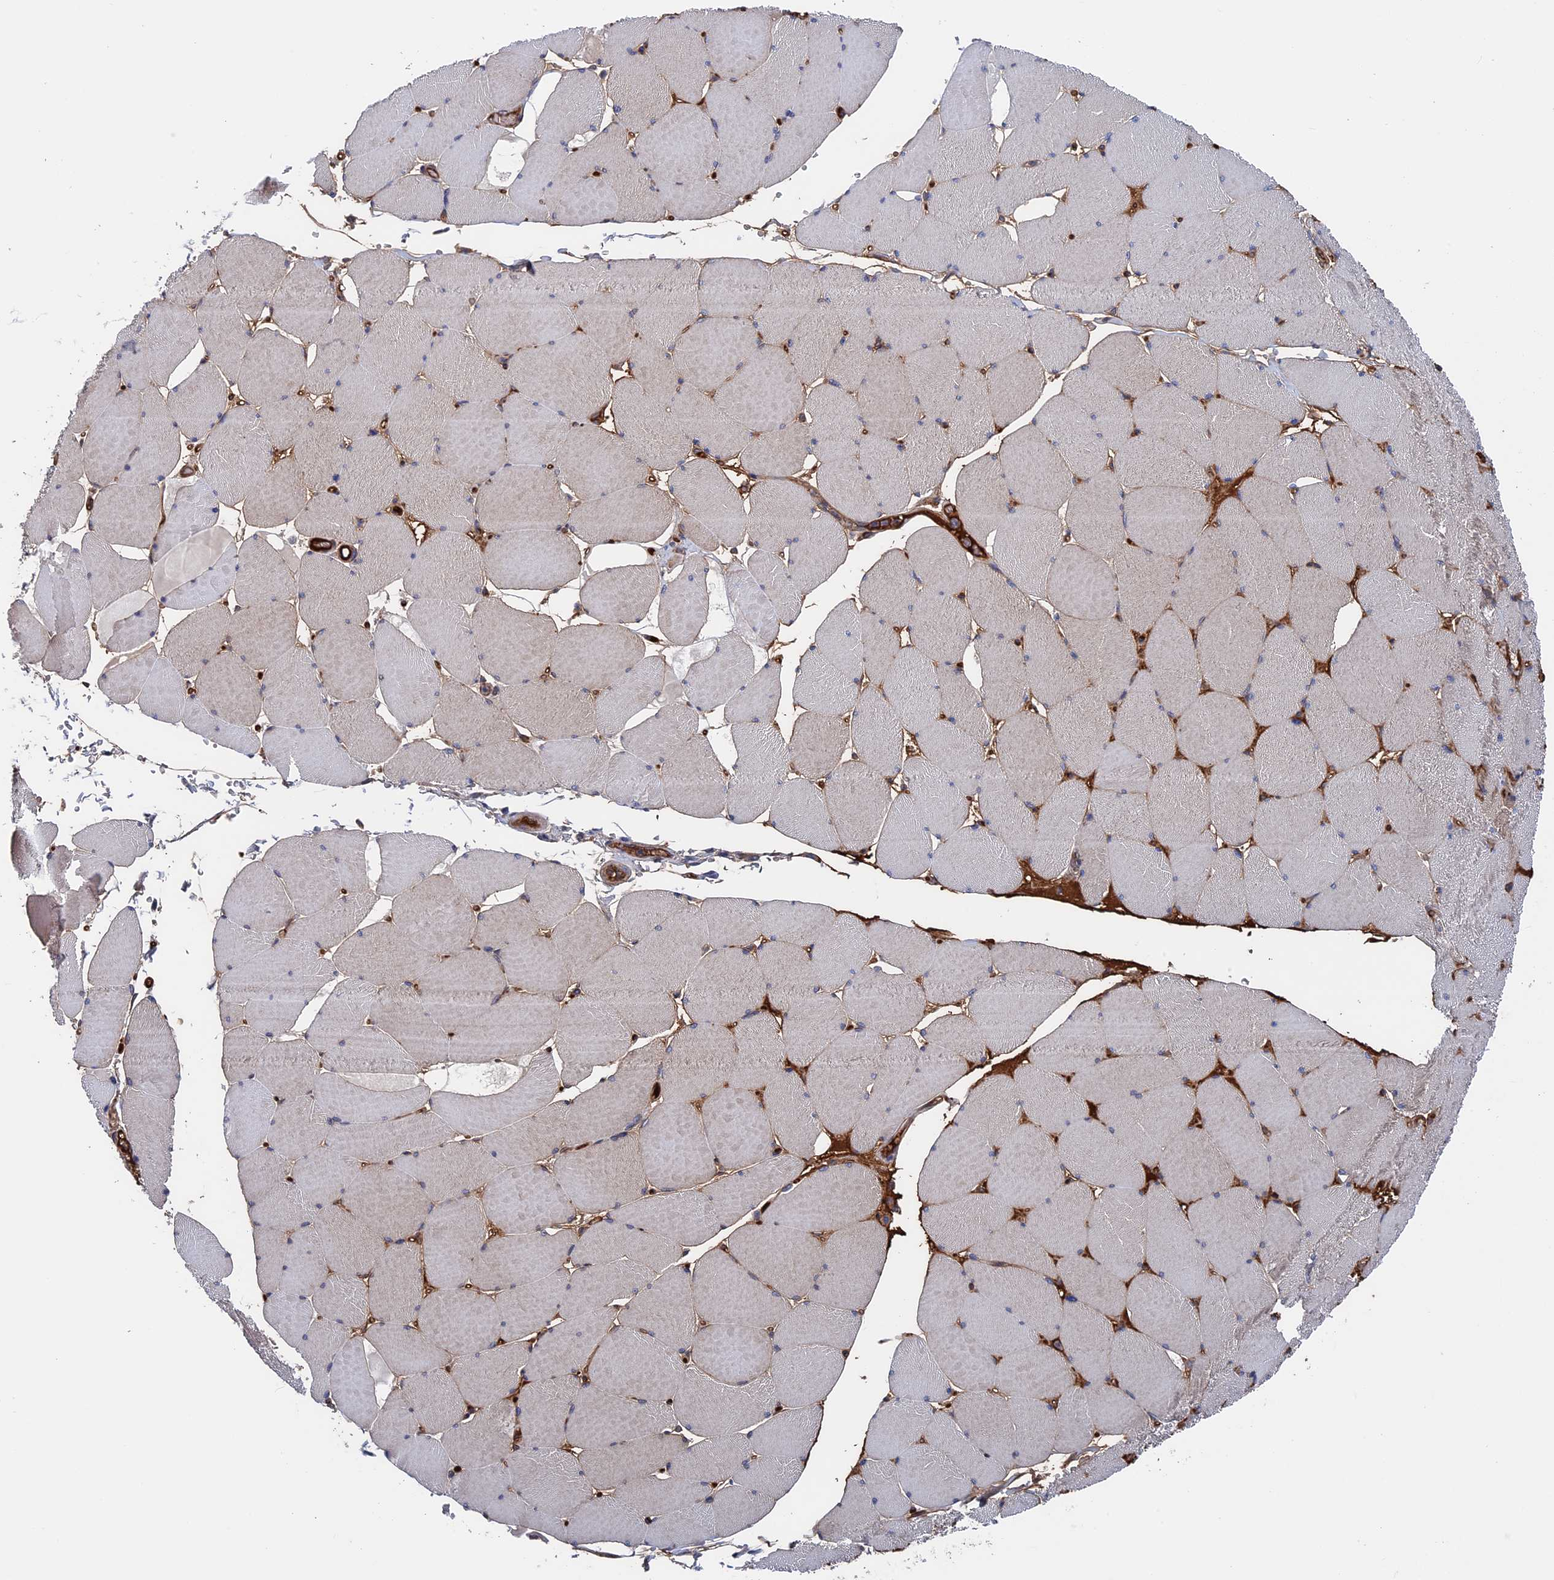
{"staining": {"intensity": "moderate", "quantity": "<25%", "location": "cytoplasmic/membranous"}, "tissue": "skeletal muscle", "cell_type": "Myocytes", "image_type": "normal", "snomed": [{"axis": "morphology", "description": "Normal tissue, NOS"}, {"axis": "topography", "description": "Skeletal muscle"}, {"axis": "topography", "description": "Head-Neck"}], "caption": "Protein expression analysis of normal human skeletal muscle reveals moderate cytoplasmic/membranous positivity in approximately <25% of myocytes.", "gene": "RPUSD1", "patient": {"sex": "male", "age": 66}}